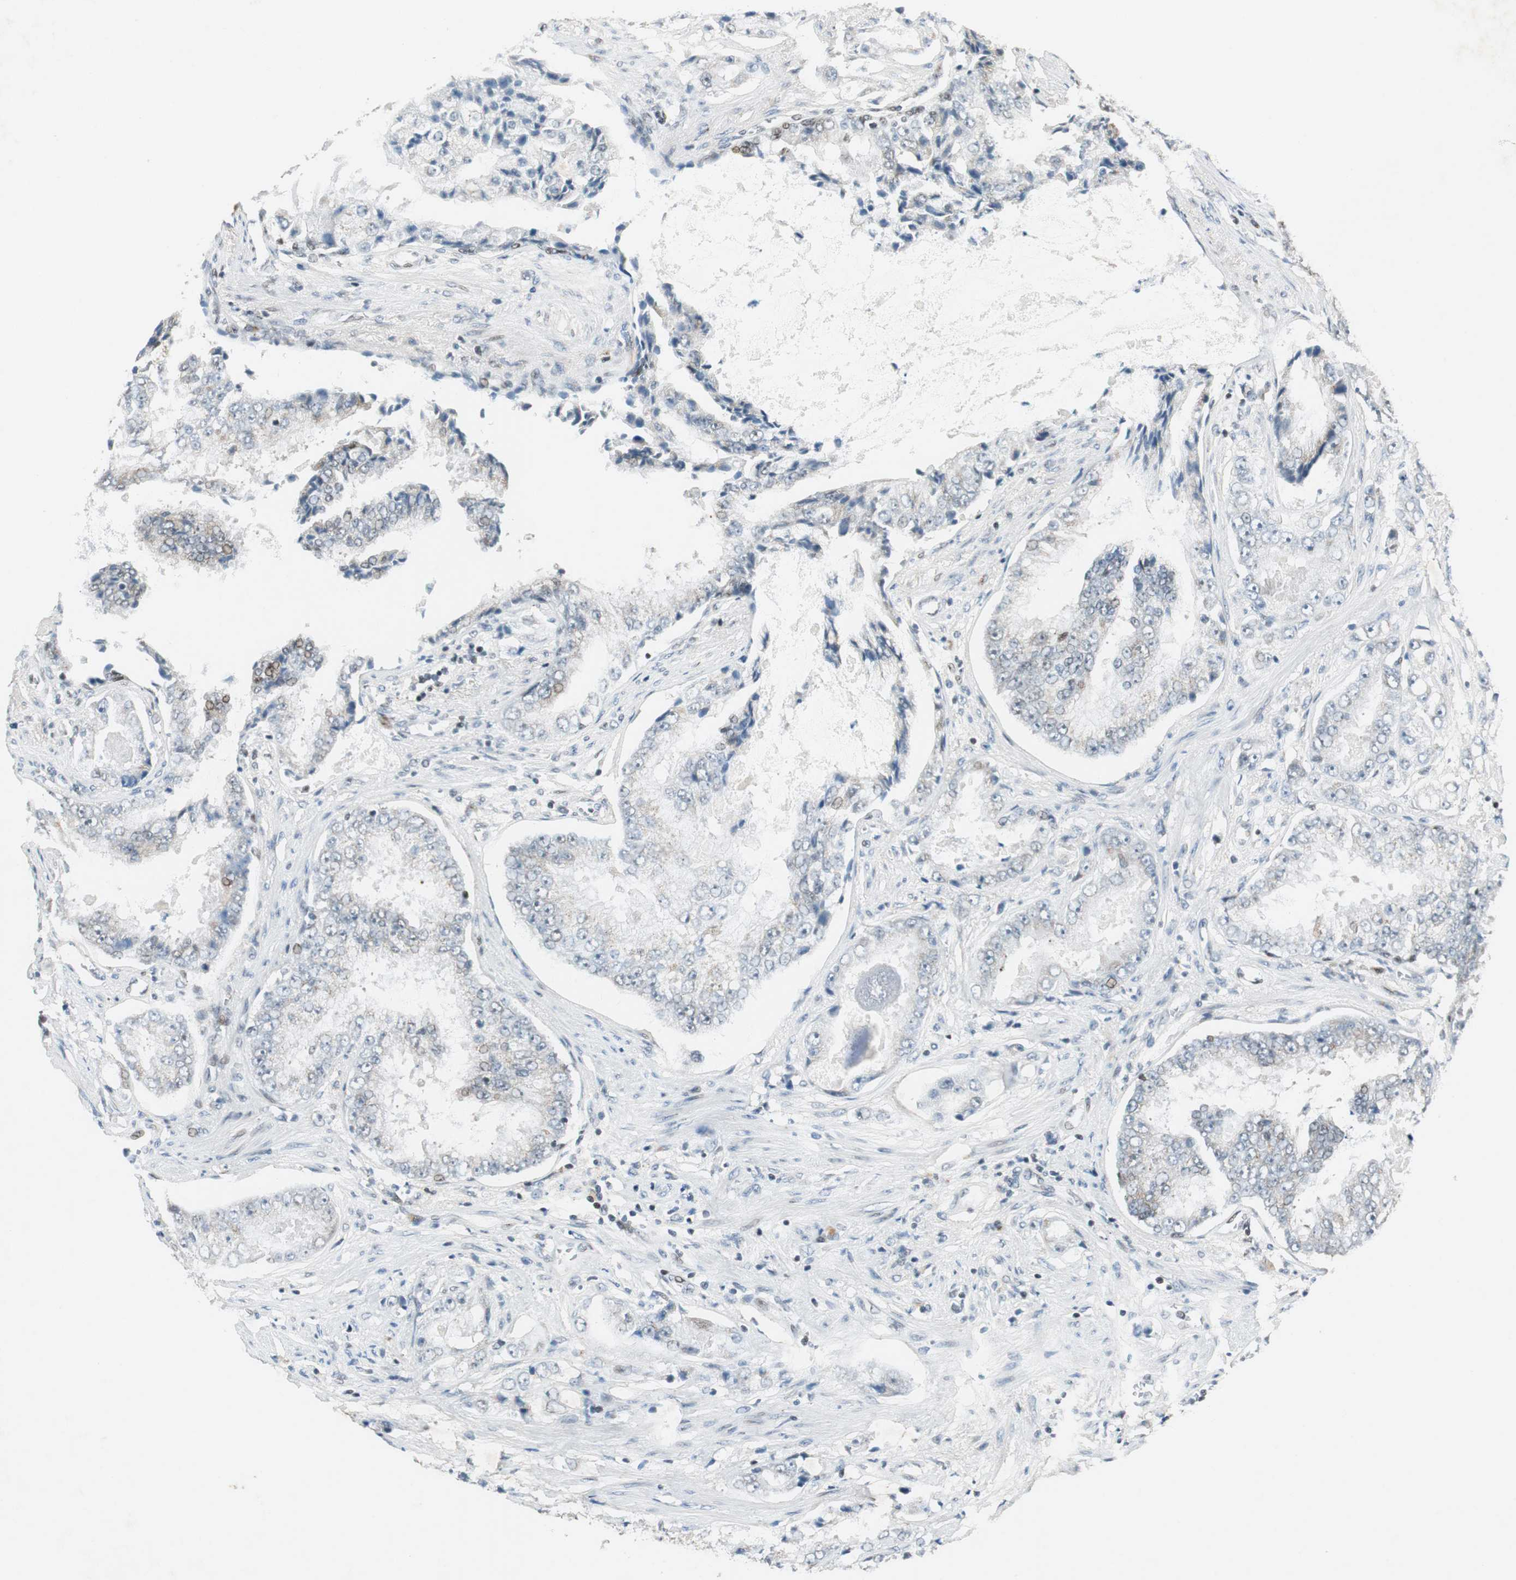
{"staining": {"intensity": "negative", "quantity": "none", "location": "none"}, "tissue": "prostate cancer", "cell_type": "Tumor cells", "image_type": "cancer", "snomed": [{"axis": "morphology", "description": "Adenocarcinoma, High grade"}, {"axis": "topography", "description": "Prostate"}], "caption": "The immunohistochemistry micrograph has no significant positivity in tumor cells of prostate cancer tissue. Nuclei are stained in blue.", "gene": "AJUBA", "patient": {"sex": "male", "age": 73}}